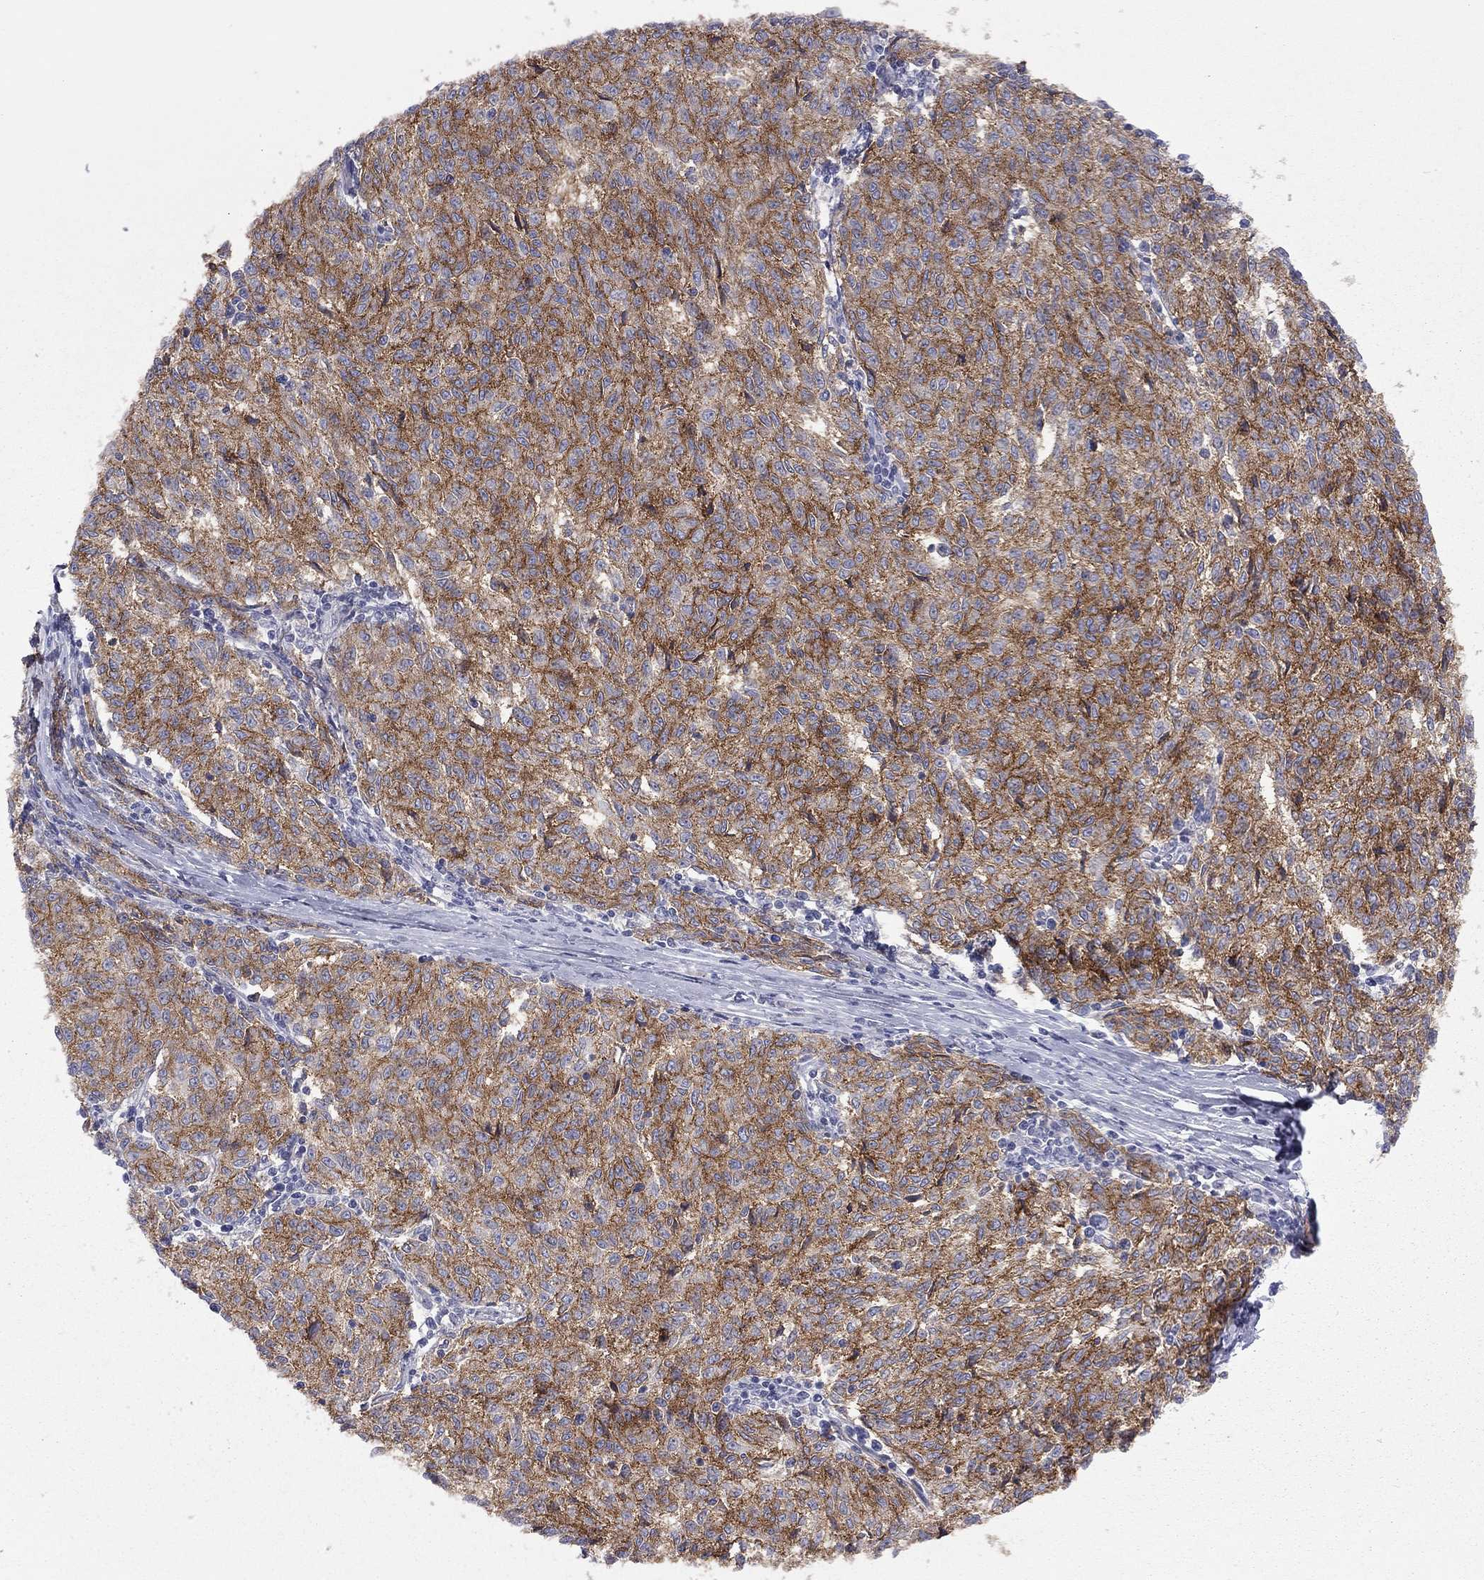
{"staining": {"intensity": "strong", "quantity": ">75%", "location": "cytoplasmic/membranous"}, "tissue": "melanoma", "cell_type": "Tumor cells", "image_type": "cancer", "snomed": [{"axis": "morphology", "description": "Malignant melanoma, NOS"}, {"axis": "topography", "description": "Skin"}], "caption": "Melanoma stained with immunohistochemistry demonstrates strong cytoplasmic/membranous staining in approximately >75% of tumor cells.", "gene": "GPRC5B", "patient": {"sex": "female", "age": 72}}